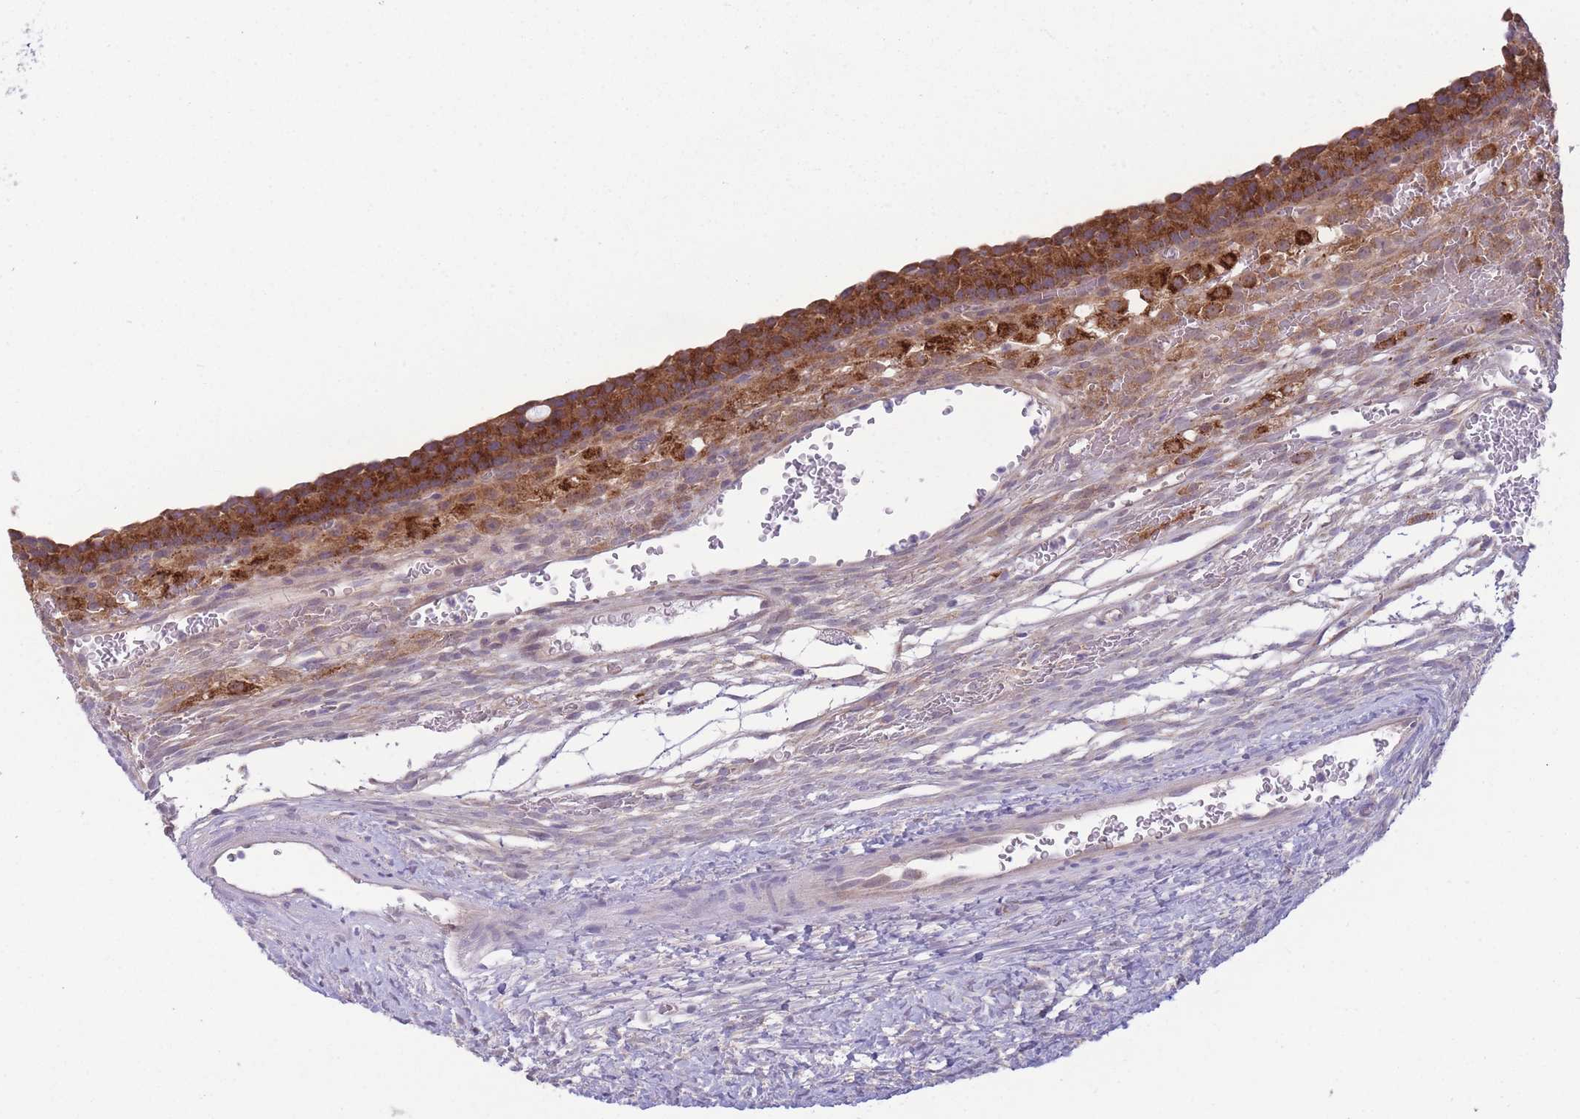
{"staining": {"intensity": "moderate", "quantity": "<25%", "location": "cytoplasmic/membranous"}, "tissue": "ovary", "cell_type": "Ovarian stroma cells", "image_type": "normal", "snomed": [{"axis": "morphology", "description": "Normal tissue, NOS"}, {"axis": "topography", "description": "Ovary"}], "caption": "This photomicrograph reveals immunohistochemistry staining of normal ovary, with low moderate cytoplasmic/membranous expression in approximately <25% of ovarian stroma cells.", "gene": "CCT6A", "patient": {"sex": "female", "age": 39}}